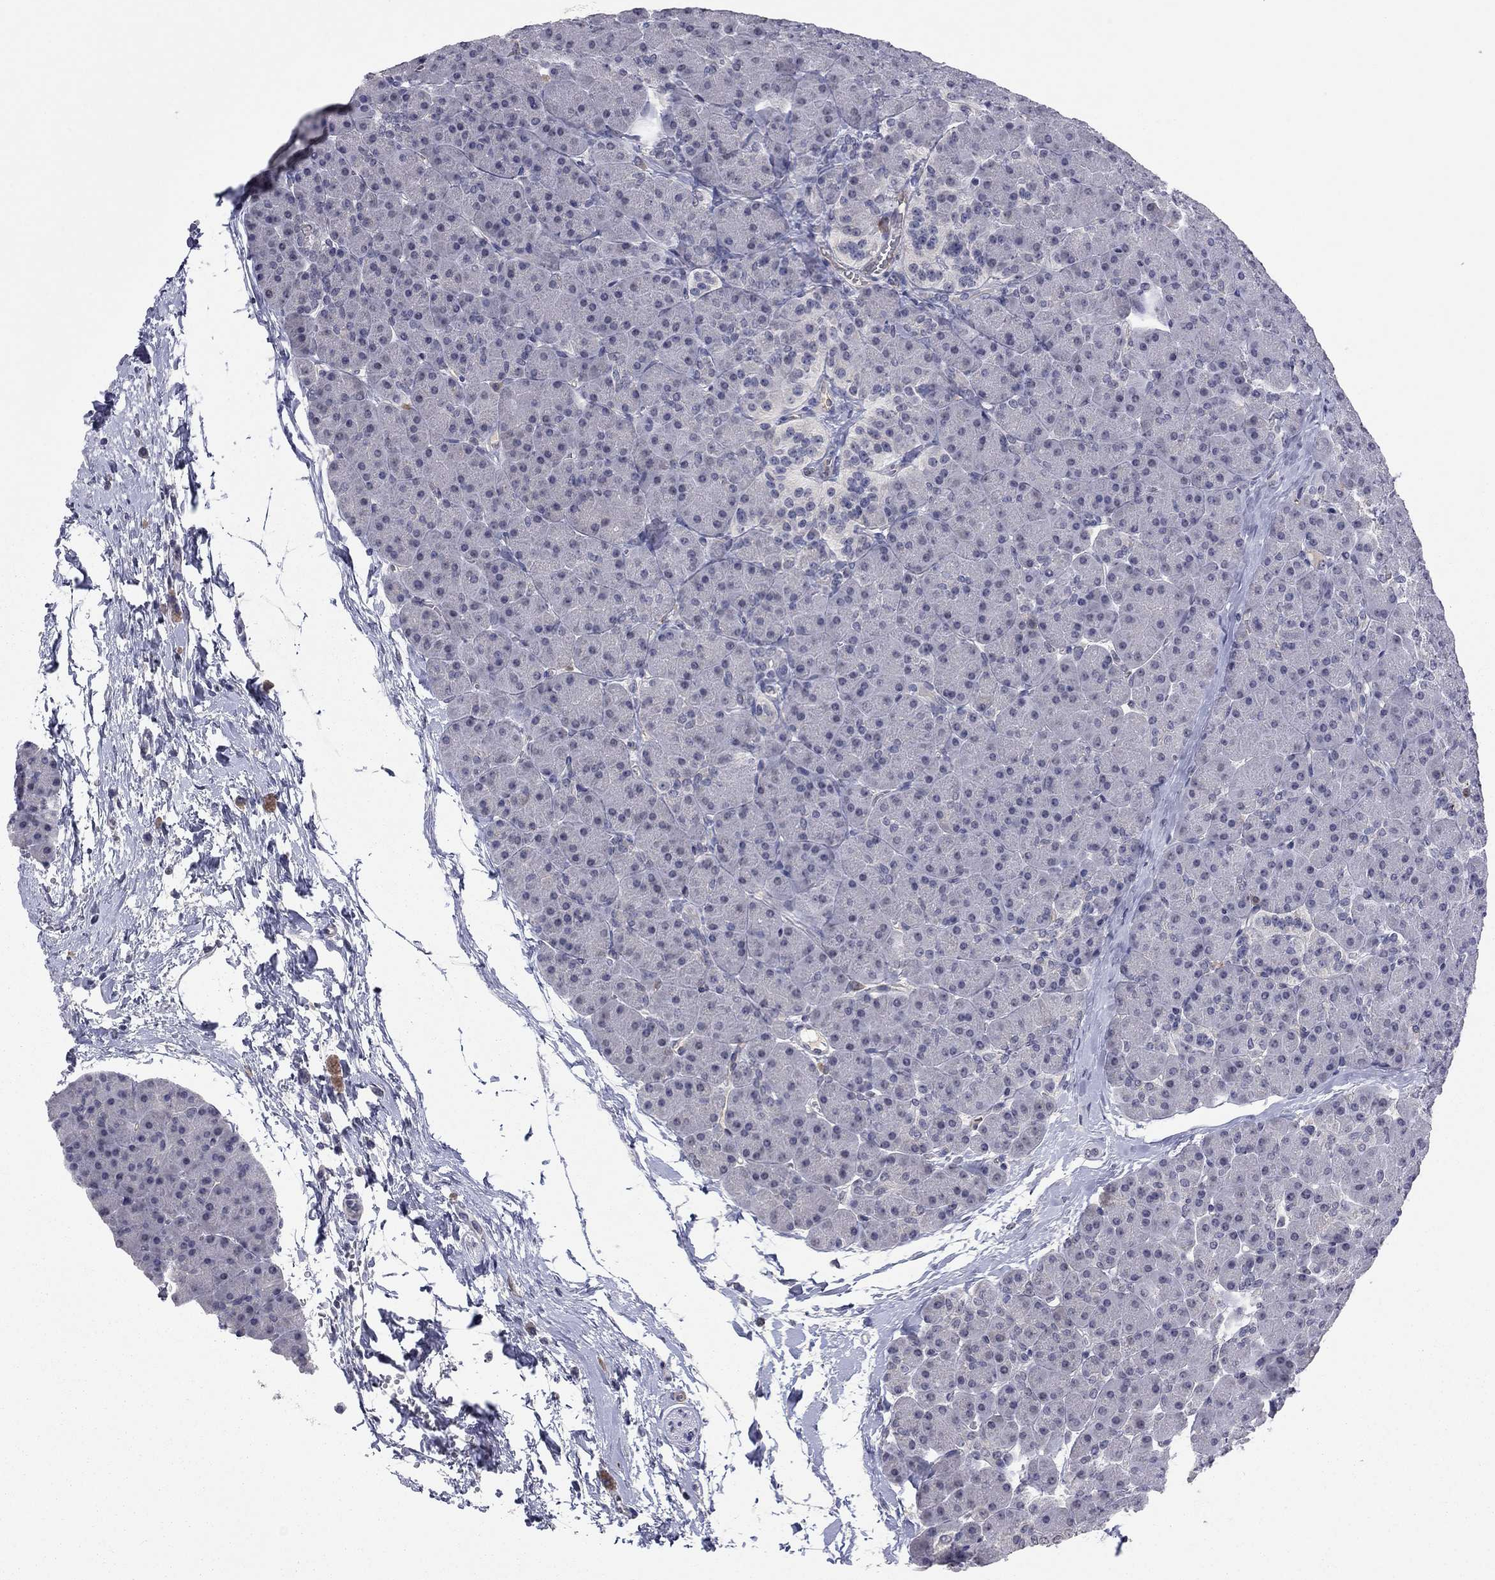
{"staining": {"intensity": "negative", "quantity": "none", "location": "none"}, "tissue": "pancreas", "cell_type": "Exocrine glandular cells", "image_type": "normal", "snomed": [{"axis": "morphology", "description": "Normal tissue, NOS"}, {"axis": "topography", "description": "Pancreas"}], "caption": "Immunohistochemistry histopathology image of benign pancreas: human pancreas stained with DAB reveals no significant protein expression in exocrine glandular cells. (IHC, brightfield microscopy, high magnification).", "gene": "IP6K3", "patient": {"sex": "female", "age": 44}}